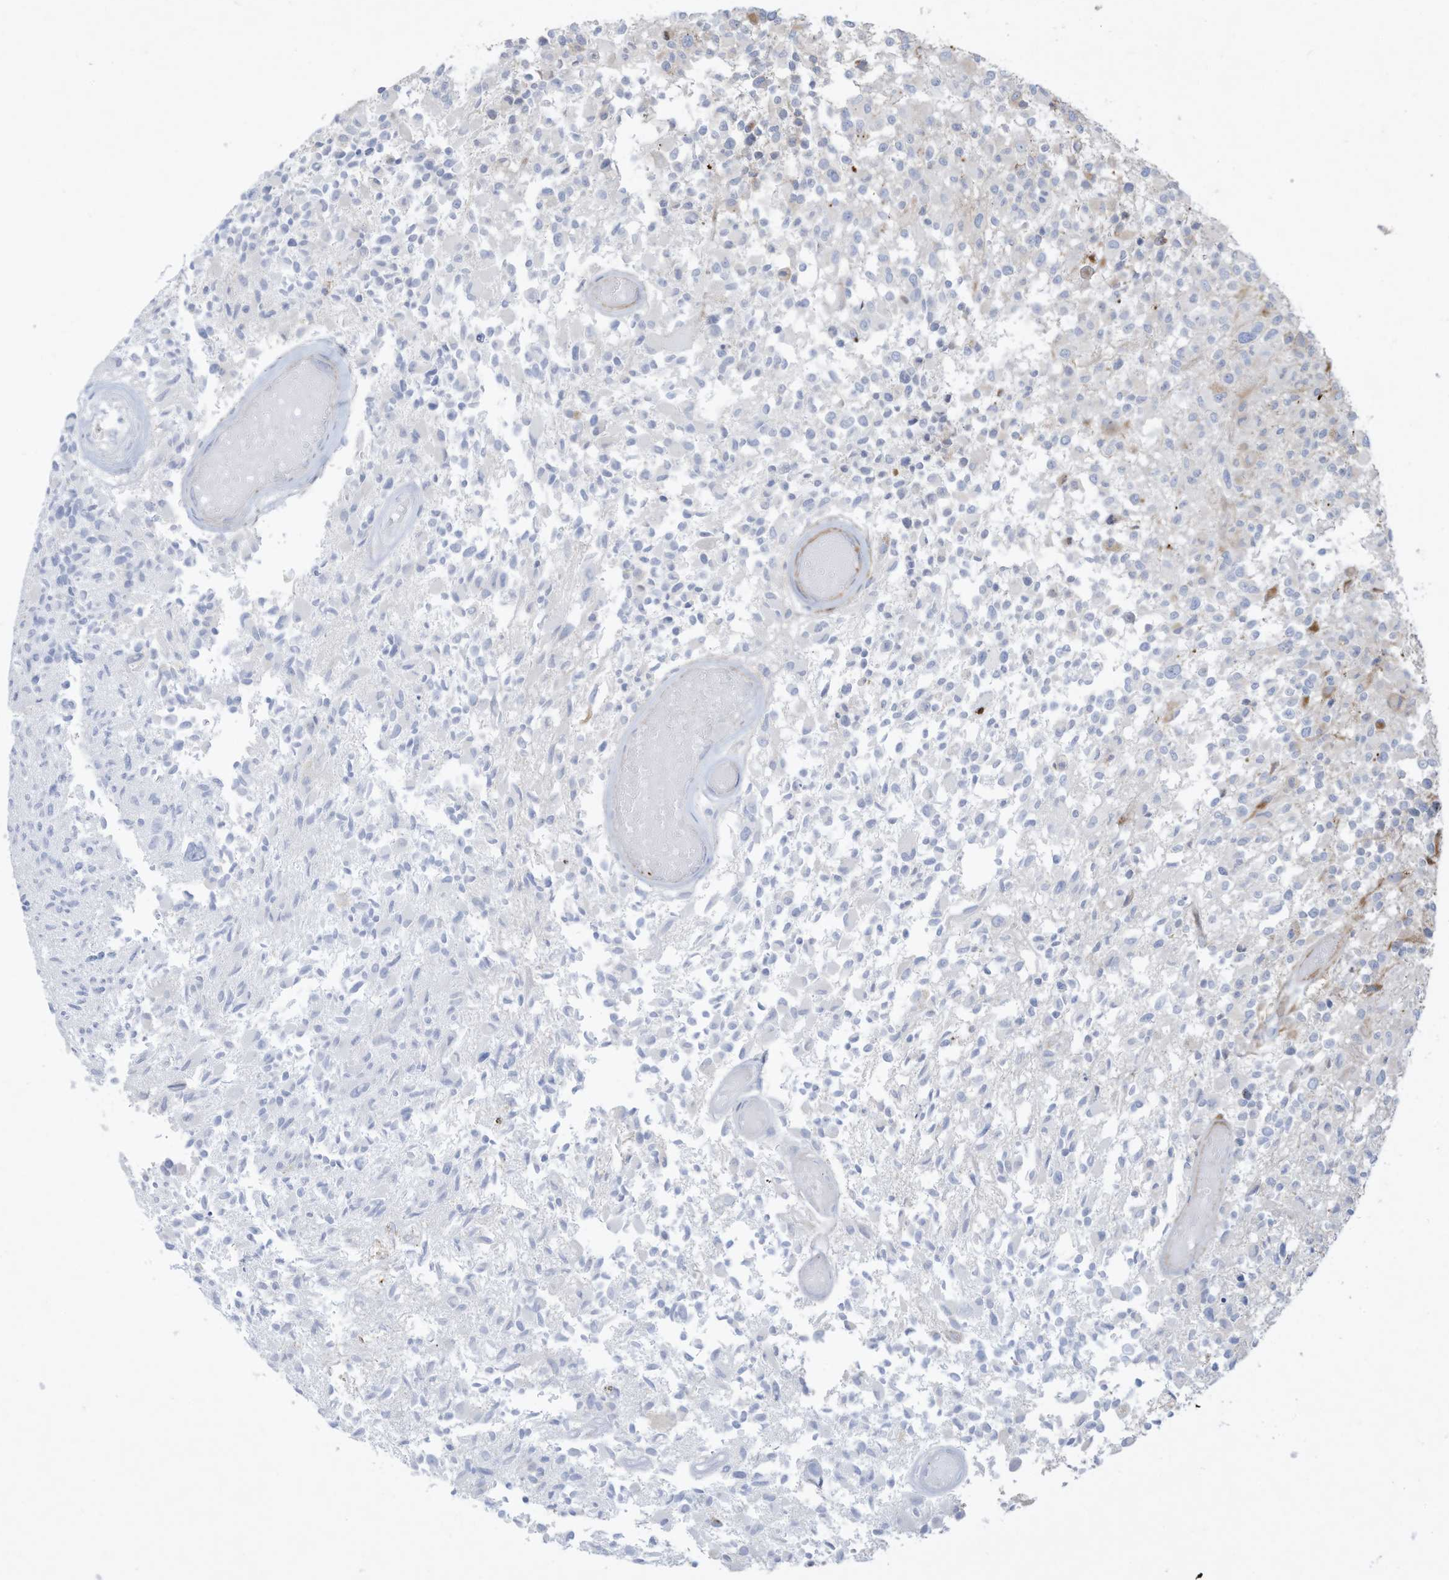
{"staining": {"intensity": "negative", "quantity": "none", "location": "none"}, "tissue": "glioma", "cell_type": "Tumor cells", "image_type": "cancer", "snomed": [{"axis": "morphology", "description": "Glioma, malignant, High grade"}, {"axis": "morphology", "description": "Glioblastoma, NOS"}, {"axis": "topography", "description": "Brain"}], "caption": "Immunohistochemistry (IHC) micrograph of human glioma stained for a protein (brown), which reveals no staining in tumor cells.", "gene": "THNSL2", "patient": {"sex": "male", "age": 60}}